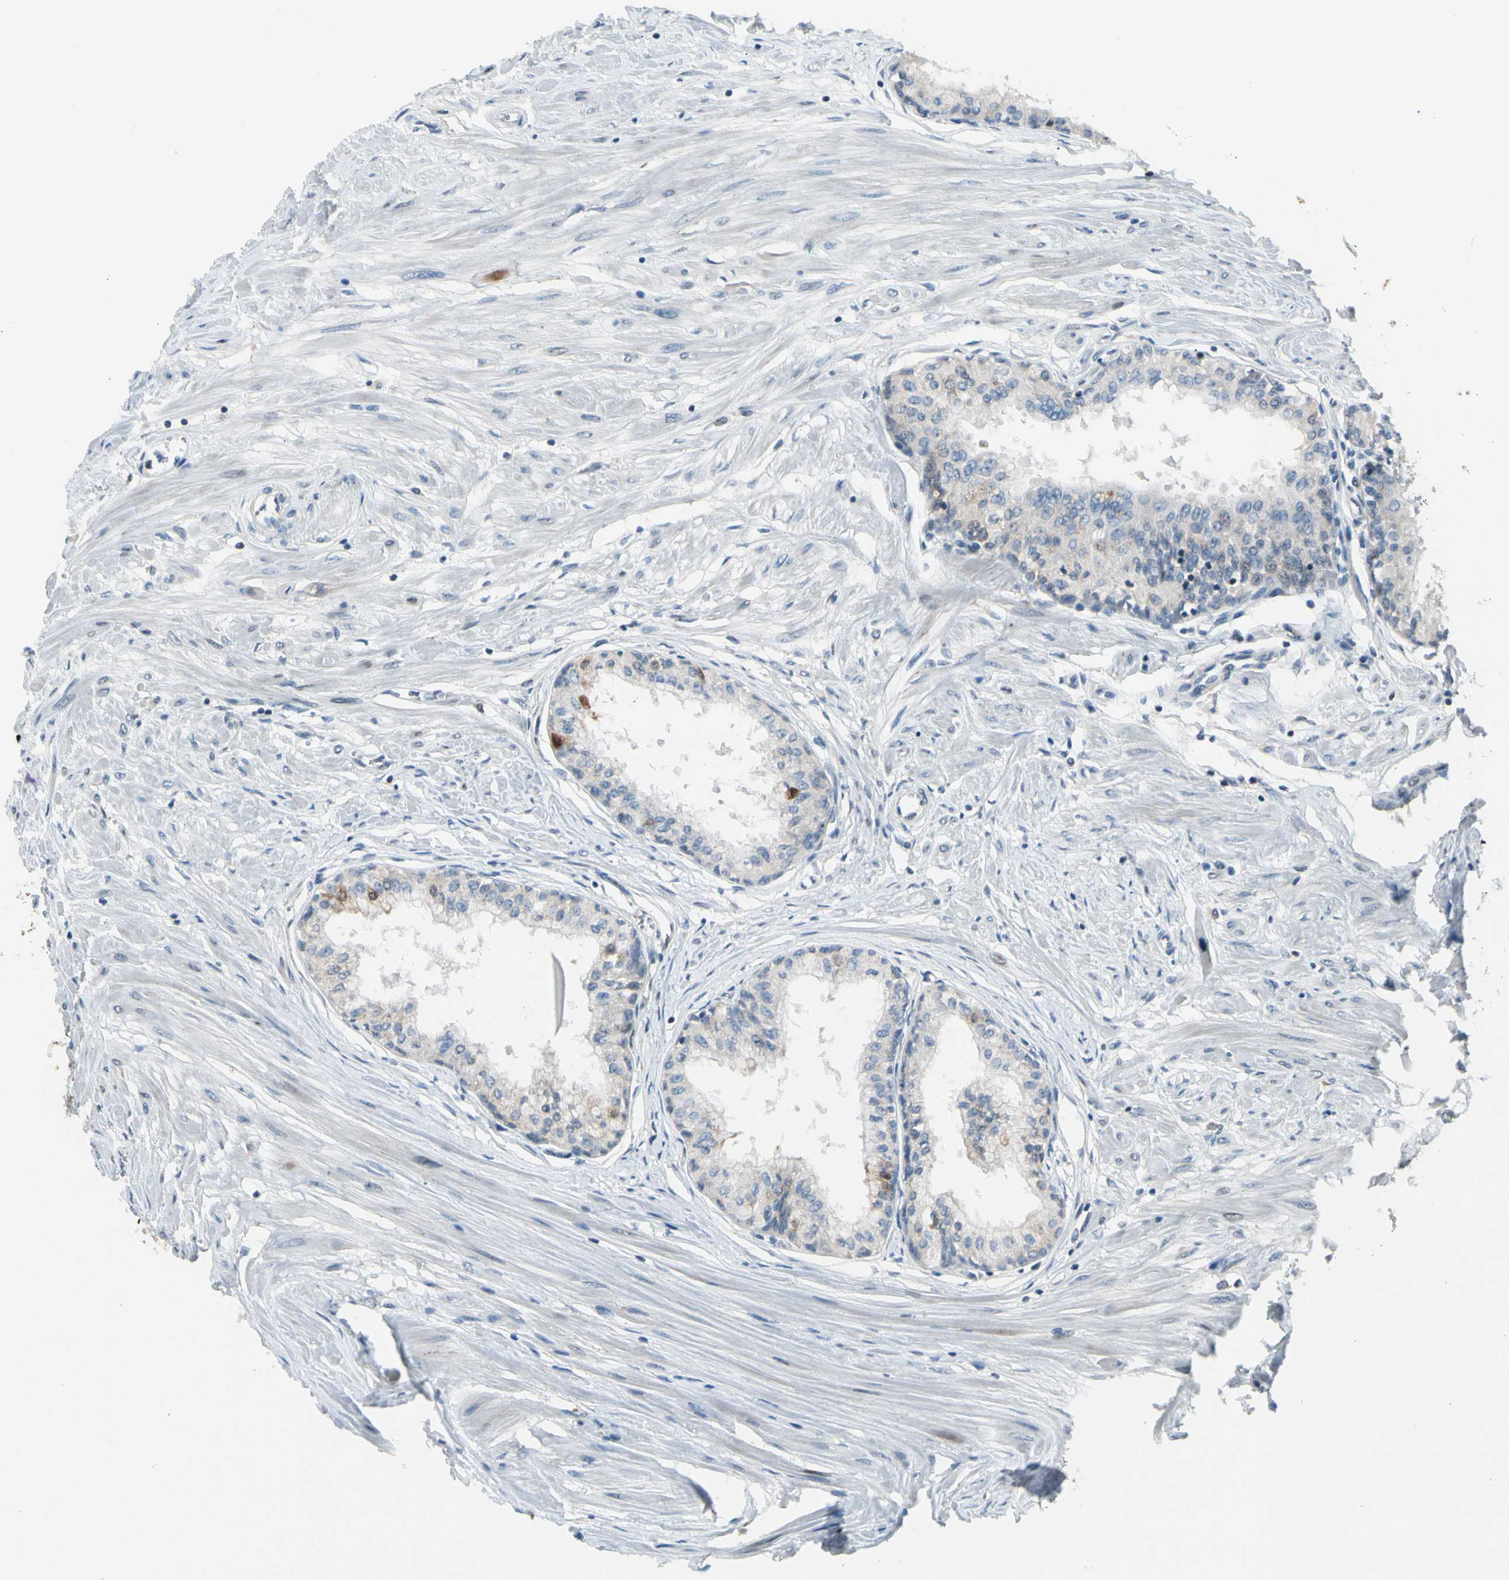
{"staining": {"intensity": "weak", "quantity": ">75%", "location": "cytoplasmic/membranous"}, "tissue": "prostate", "cell_type": "Glandular cells", "image_type": "normal", "snomed": [{"axis": "morphology", "description": "Normal tissue, NOS"}, {"axis": "topography", "description": "Prostate"}, {"axis": "topography", "description": "Seminal veicle"}], "caption": "Protein expression analysis of normal prostate displays weak cytoplasmic/membranous staining in approximately >75% of glandular cells.", "gene": "NPHP3", "patient": {"sex": "male", "age": 60}}